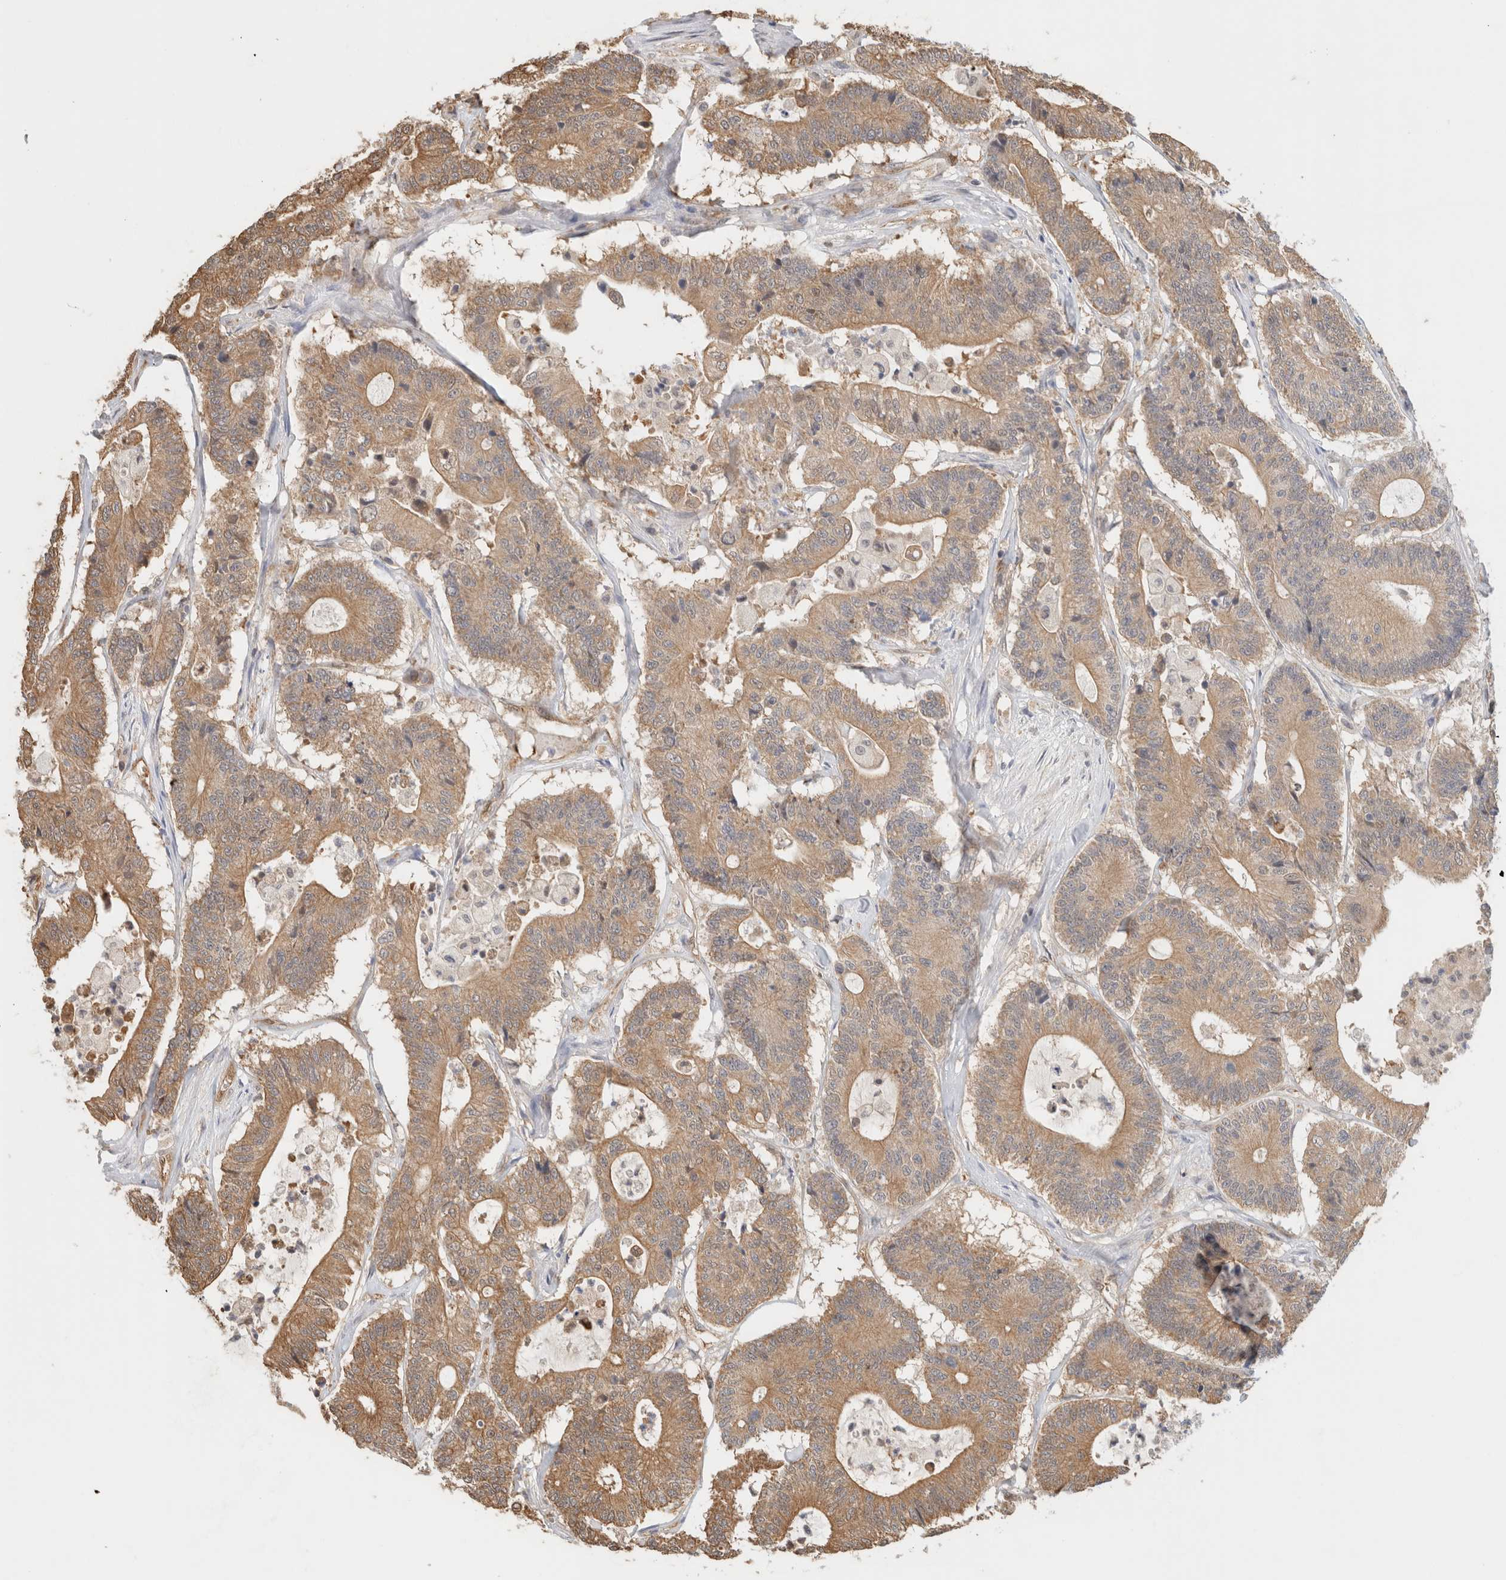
{"staining": {"intensity": "moderate", "quantity": ">75%", "location": "cytoplasmic/membranous"}, "tissue": "colorectal cancer", "cell_type": "Tumor cells", "image_type": "cancer", "snomed": [{"axis": "morphology", "description": "Adenocarcinoma, NOS"}, {"axis": "topography", "description": "Colon"}], "caption": "Moderate cytoplasmic/membranous protein staining is seen in about >75% of tumor cells in adenocarcinoma (colorectal).", "gene": "CA13", "patient": {"sex": "female", "age": 84}}